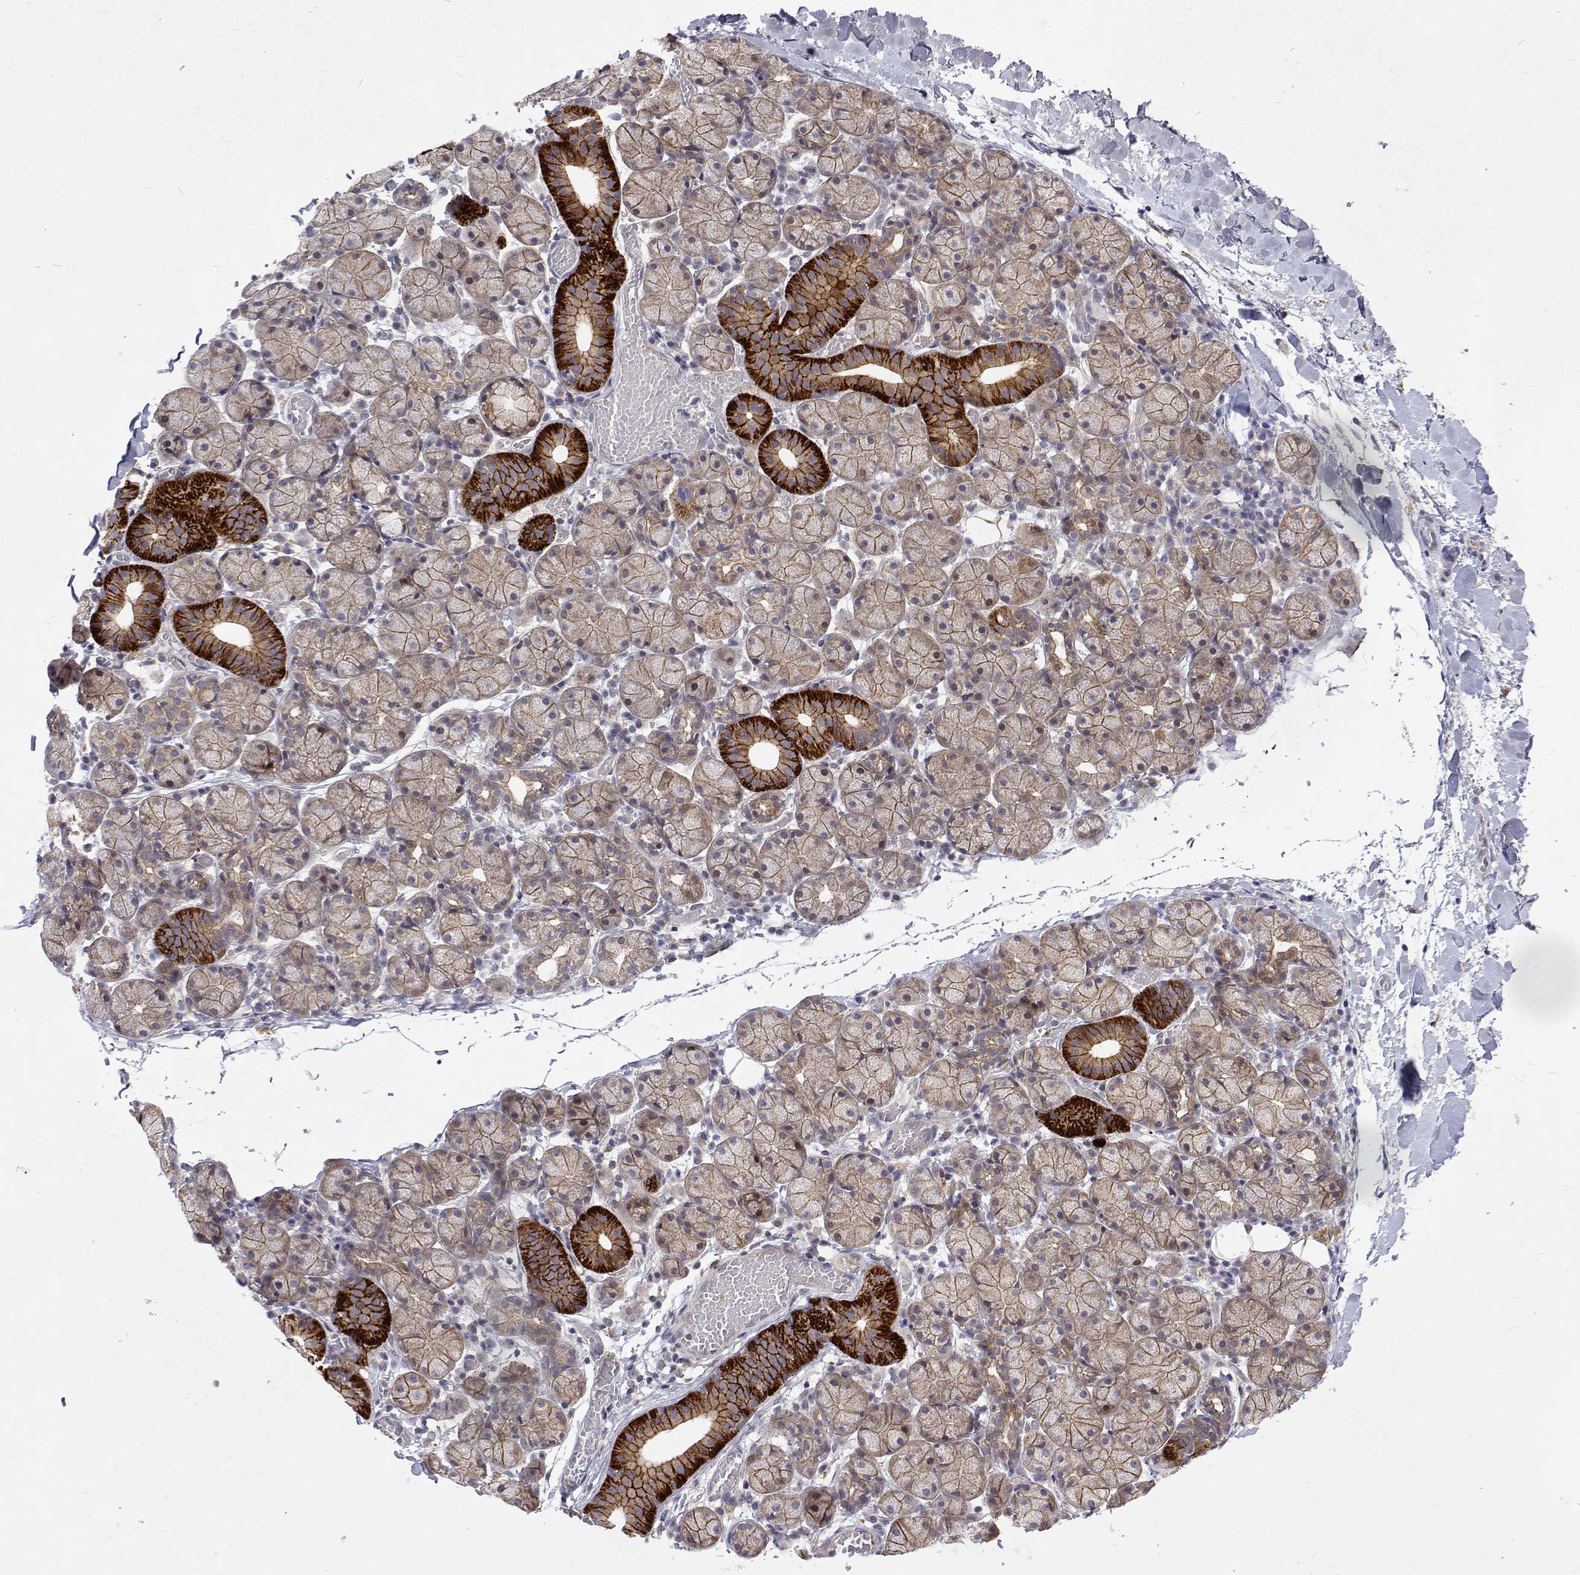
{"staining": {"intensity": "strong", "quantity": "25%-75%", "location": "cytoplasmic/membranous"}, "tissue": "salivary gland", "cell_type": "Glandular cells", "image_type": "normal", "snomed": [{"axis": "morphology", "description": "Normal tissue, NOS"}, {"axis": "topography", "description": "Salivary gland"}], "caption": "A high amount of strong cytoplasmic/membranous staining is appreciated in approximately 25%-75% of glandular cells in normal salivary gland. The protein is stained brown, and the nuclei are stained in blue (DAB (3,3'-diaminobenzidine) IHC with brightfield microscopy, high magnification).", "gene": "ALKBH8", "patient": {"sex": "female", "age": 24}}